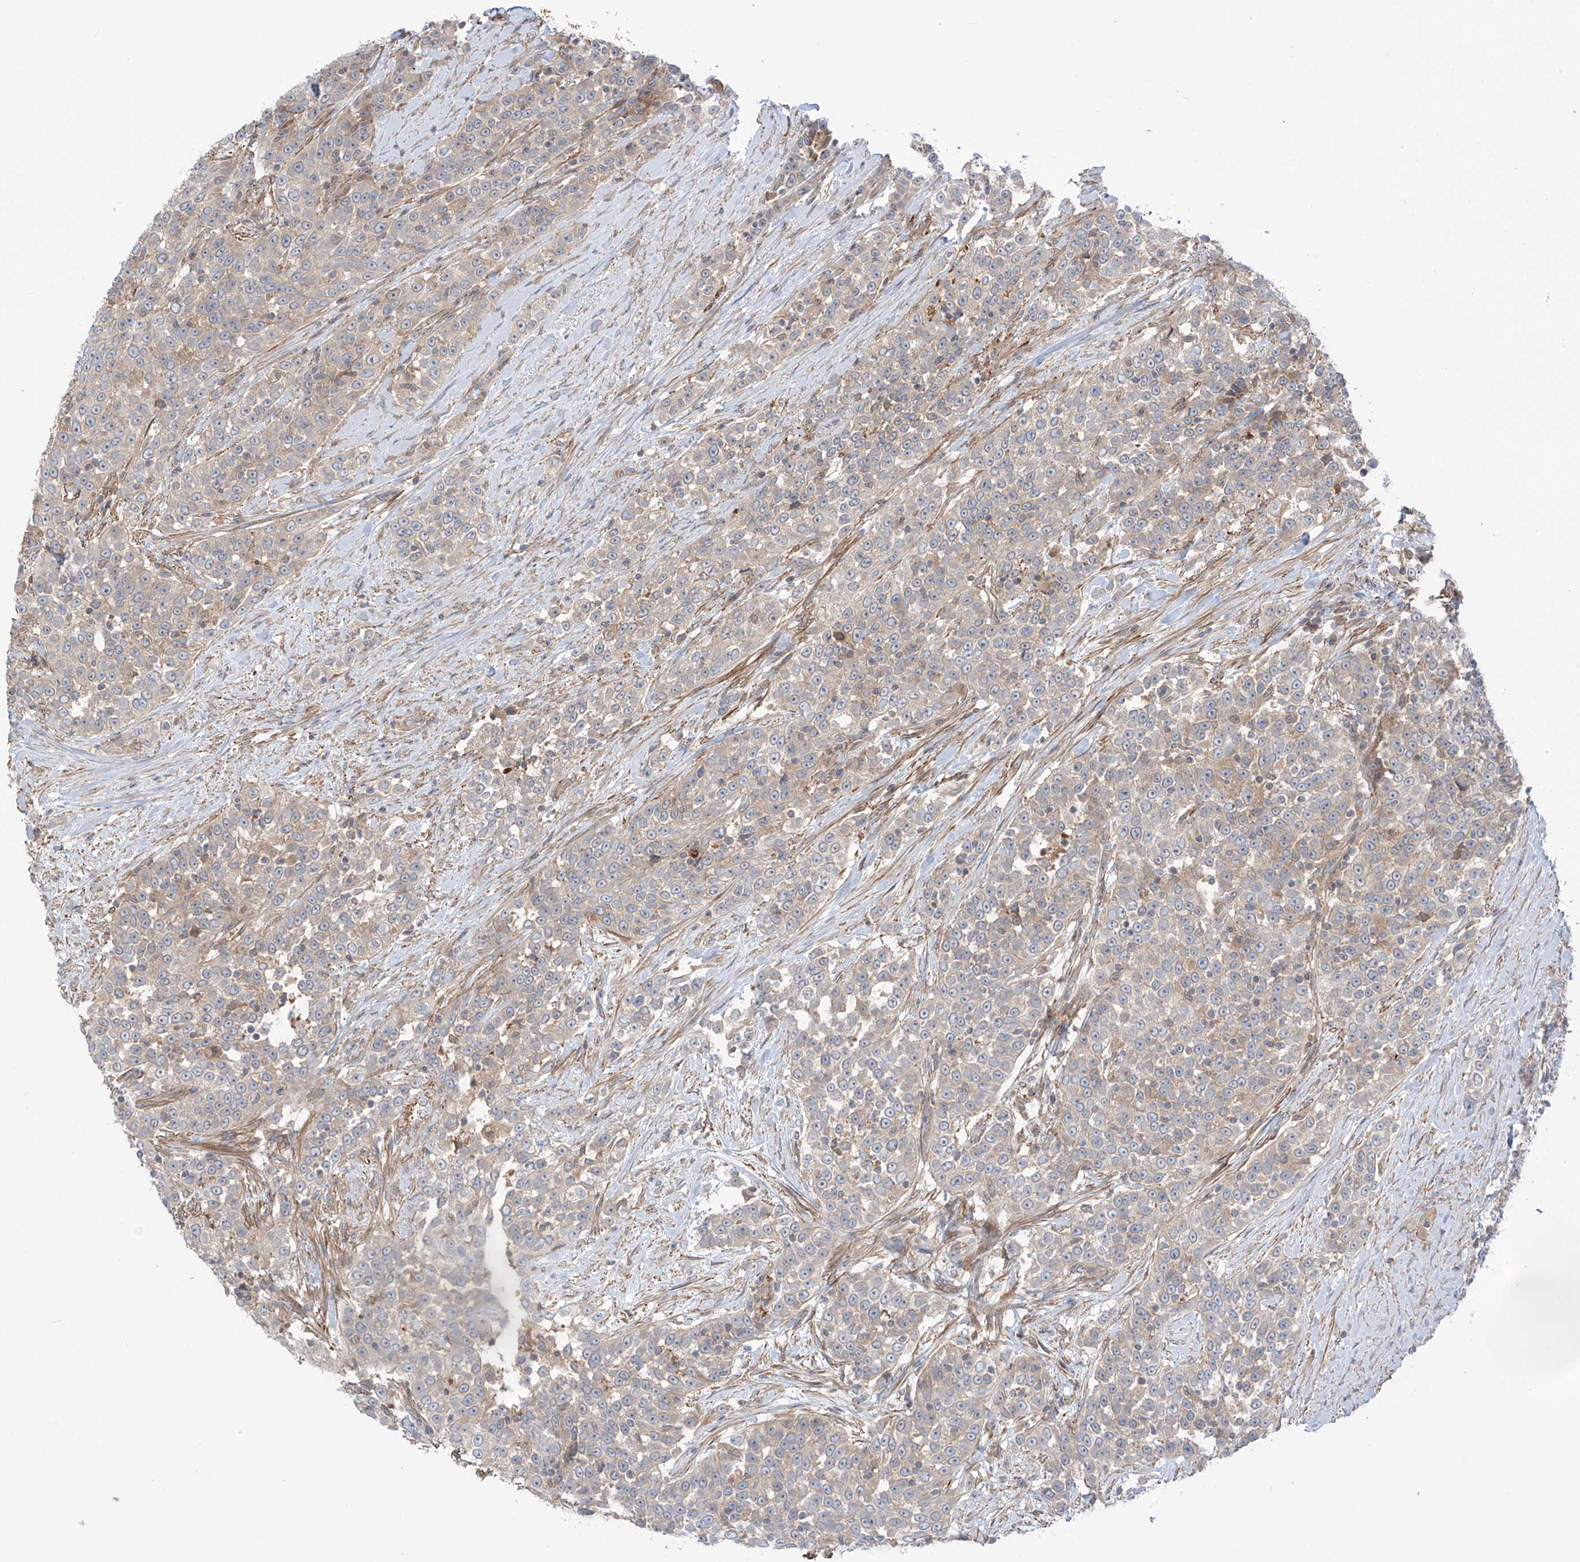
{"staining": {"intensity": "weak", "quantity": "<25%", "location": "cytoplasmic/membranous"}, "tissue": "urothelial cancer", "cell_type": "Tumor cells", "image_type": "cancer", "snomed": [{"axis": "morphology", "description": "Urothelial carcinoma, High grade"}, {"axis": "topography", "description": "Urinary bladder"}], "caption": "Tumor cells are negative for protein expression in human urothelial carcinoma (high-grade).", "gene": "TRMU", "patient": {"sex": "female", "age": 80}}